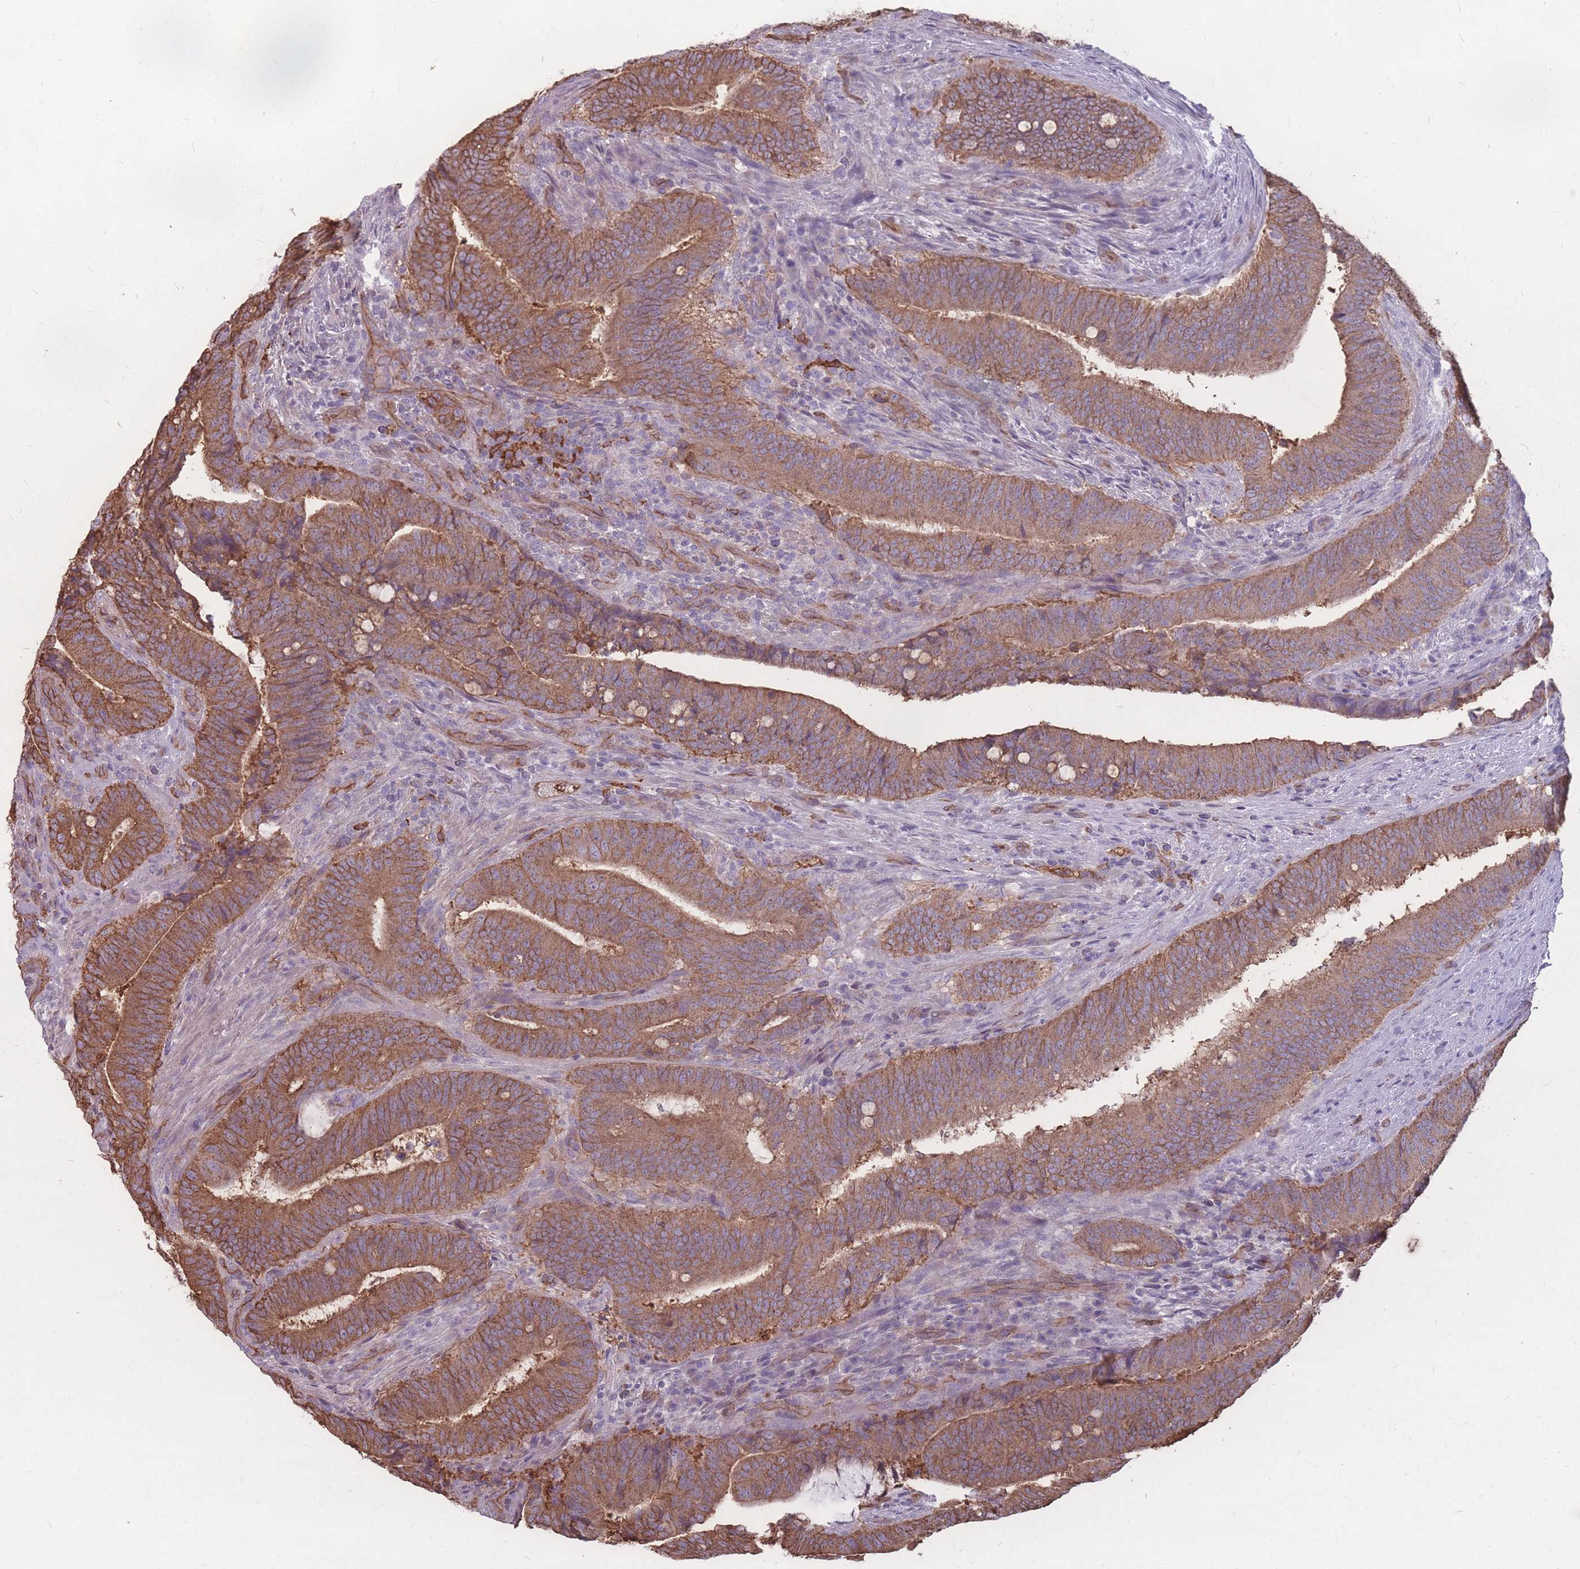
{"staining": {"intensity": "moderate", "quantity": ">75%", "location": "cytoplasmic/membranous"}, "tissue": "colorectal cancer", "cell_type": "Tumor cells", "image_type": "cancer", "snomed": [{"axis": "morphology", "description": "Adenocarcinoma, NOS"}, {"axis": "topography", "description": "Colon"}], "caption": "Tumor cells reveal moderate cytoplasmic/membranous positivity in about >75% of cells in adenocarcinoma (colorectal).", "gene": "GNA11", "patient": {"sex": "female", "age": 43}}